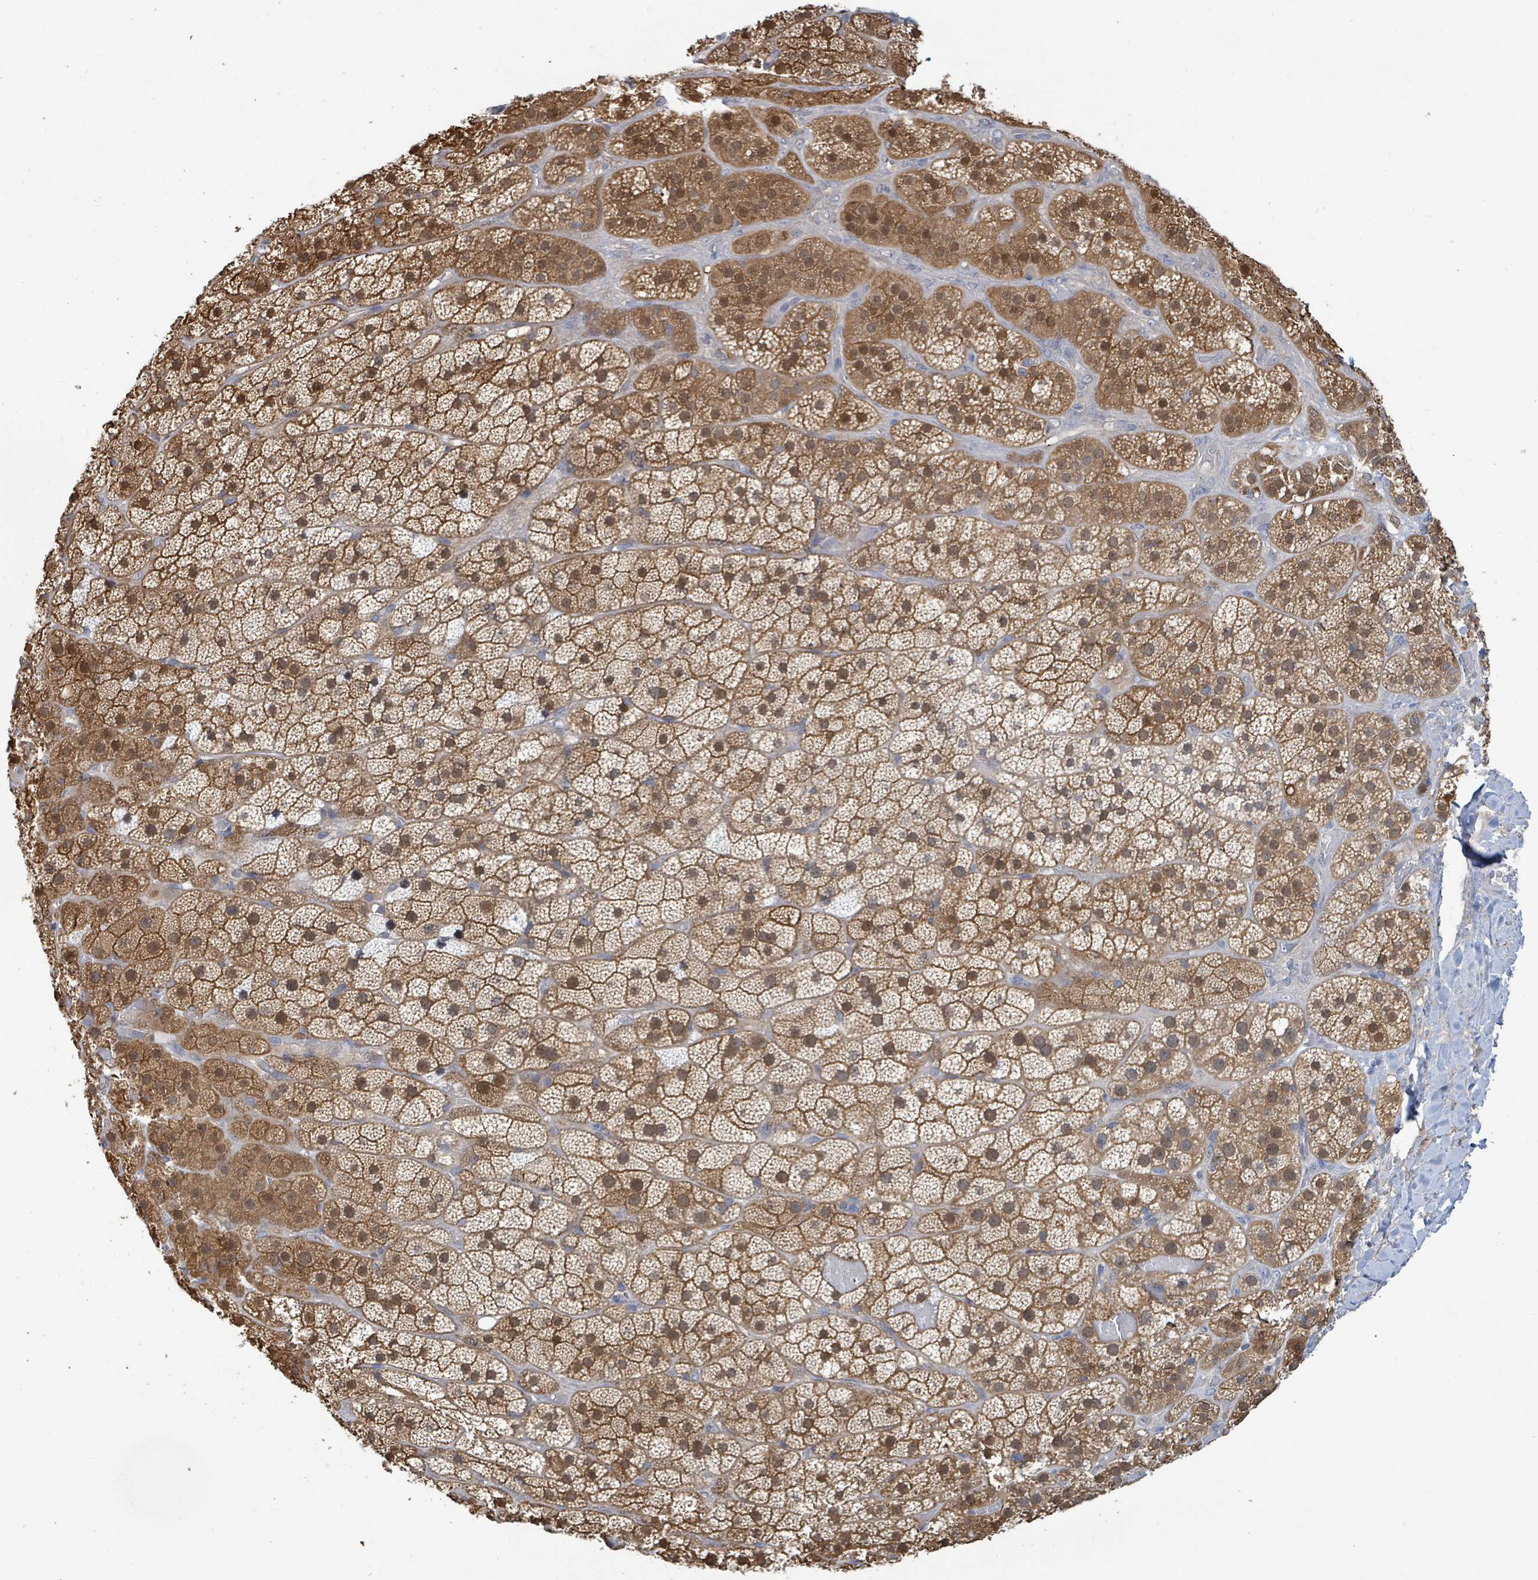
{"staining": {"intensity": "moderate", "quantity": "25%-75%", "location": "cytoplasmic/membranous,nuclear"}, "tissue": "adrenal gland", "cell_type": "Glandular cells", "image_type": "normal", "snomed": [{"axis": "morphology", "description": "Normal tissue, NOS"}, {"axis": "topography", "description": "Adrenal gland"}], "caption": "This image displays immunohistochemistry staining of normal human adrenal gland, with medium moderate cytoplasmic/membranous,nuclear expression in approximately 25%-75% of glandular cells.", "gene": "PGAM1", "patient": {"sex": "male", "age": 57}}